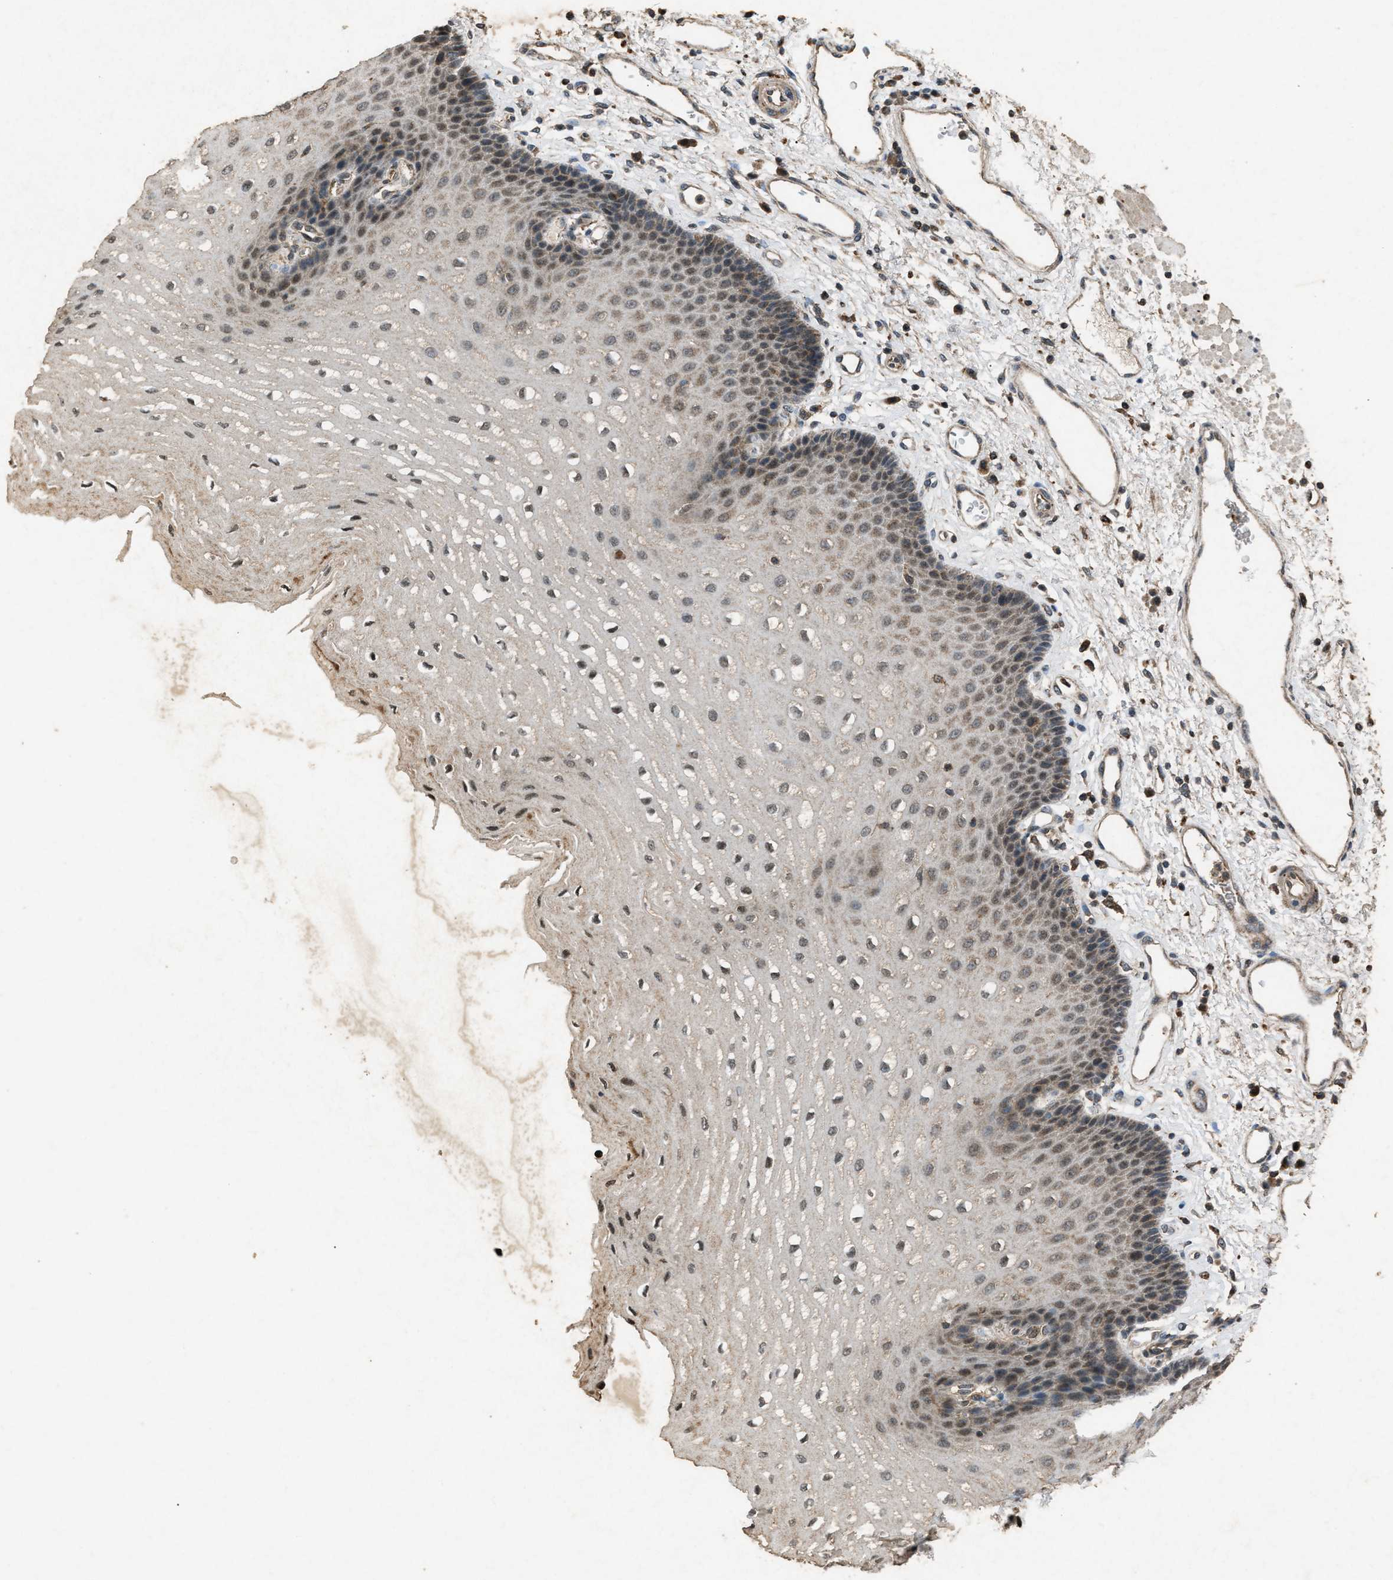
{"staining": {"intensity": "moderate", "quantity": ">75%", "location": "cytoplasmic/membranous,nuclear"}, "tissue": "esophagus", "cell_type": "Squamous epithelial cells", "image_type": "normal", "snomed": [{"axis": "morphology", "description": "Normal tissue, NOS"}, {"axis": "topography", "description": "Esophagus"}], "caption": "IHC image of normal esophagus stained for a protein (brown), which shows medium levels of moderate cytoplasmic/membranous,nuclear staining in approximately >75% of squamous epithelial cells.", "gene": "PSMD1", "patient": {"sex": "male", "age": 54}}